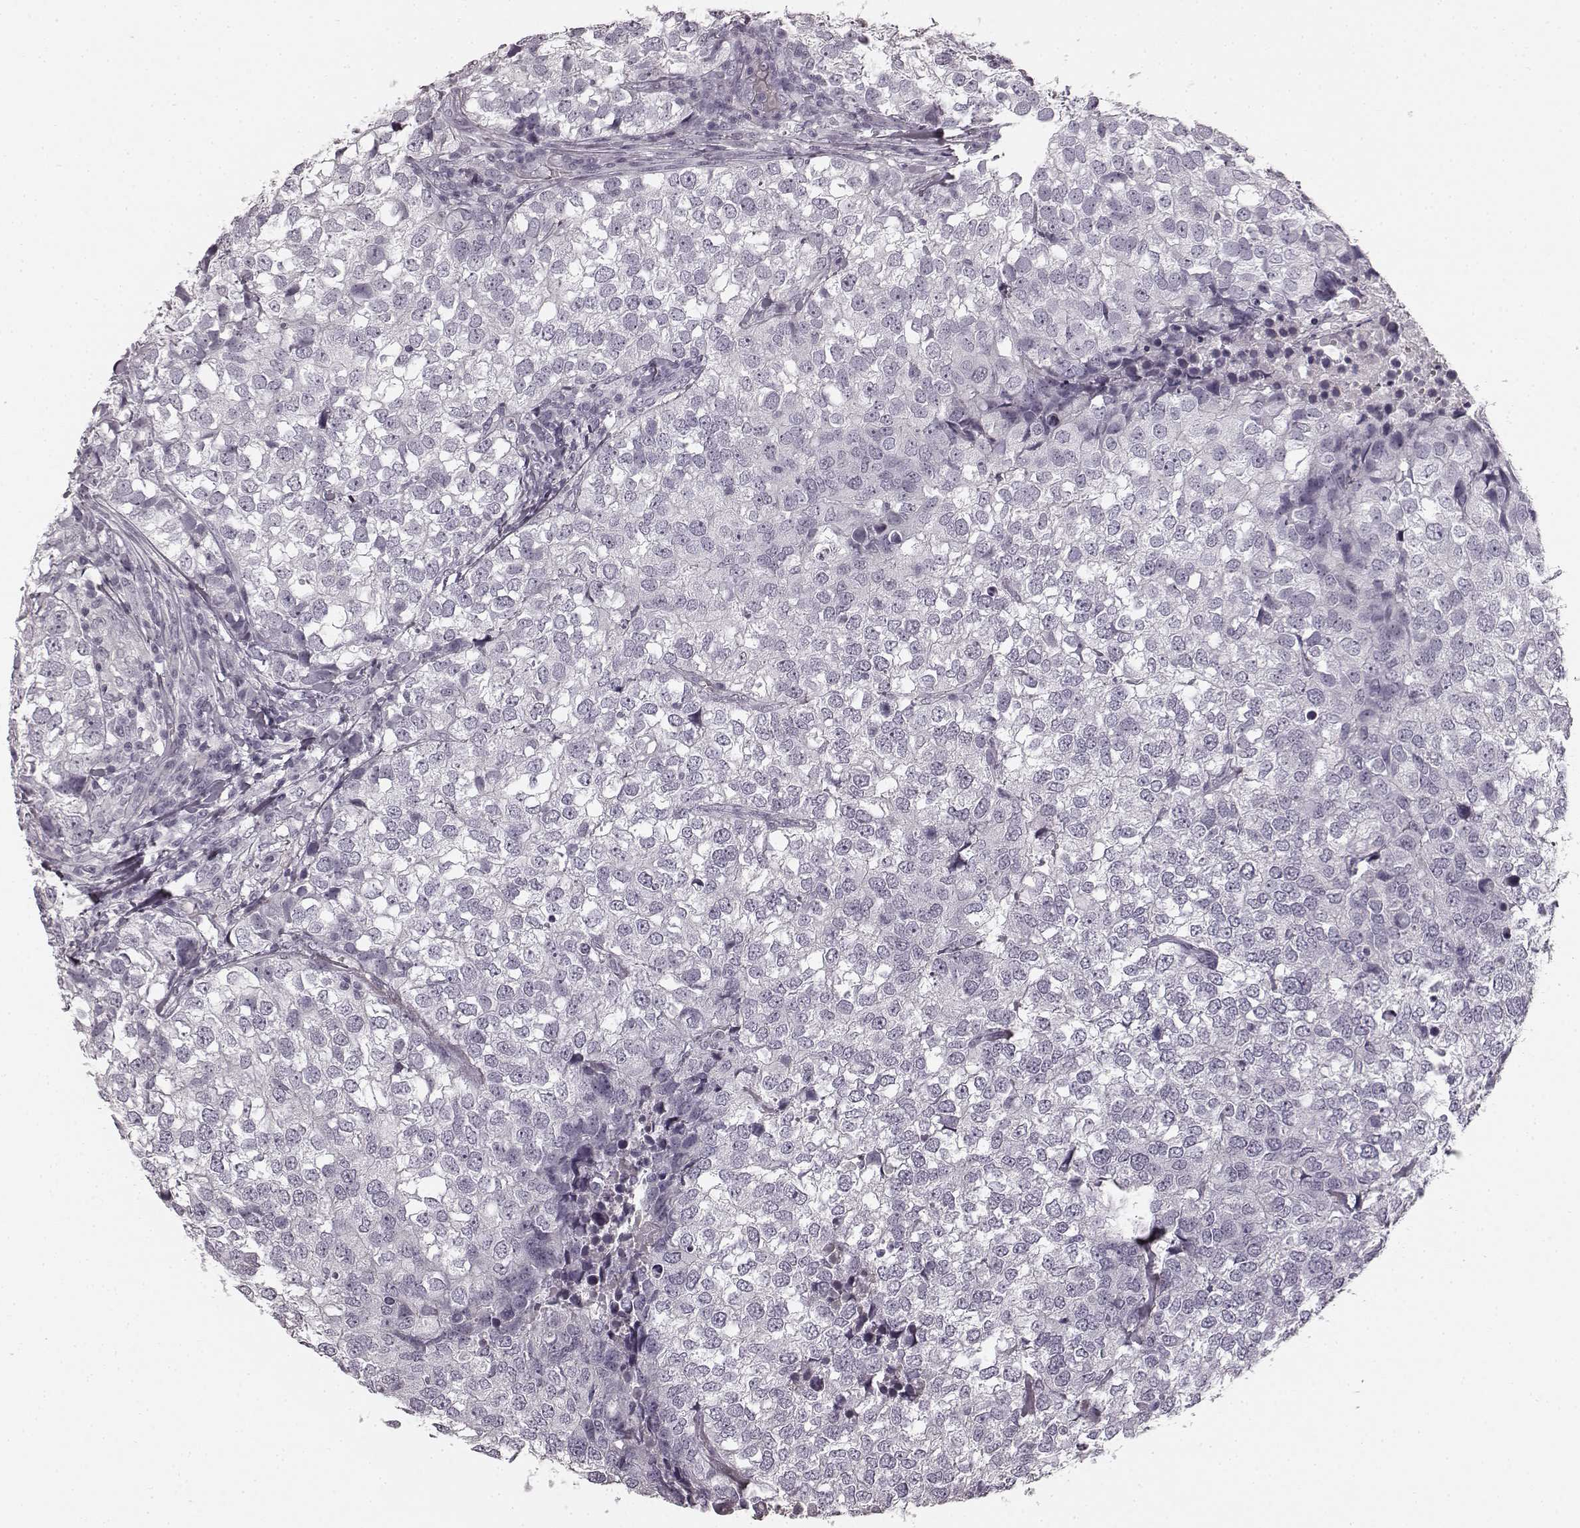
{"staining": {"intensity": "negative", "quantity": "none", "location": "none"}, "tissue": "breast cancer", "cell_type": "Tumor cells", "image_type": "cancer", "snomed": [{"axis": "morphology", "description": "Duct carcinoma"}, {"axis": "topography", "description": "Breast"}], "caption": "The IHC photomicrograph has no significant staining in tumor cells of breast infiltrating ductal carcinoma tissue.", "gene": "TMPRSS15", "patient": {"sex": "female", "age": 30}}